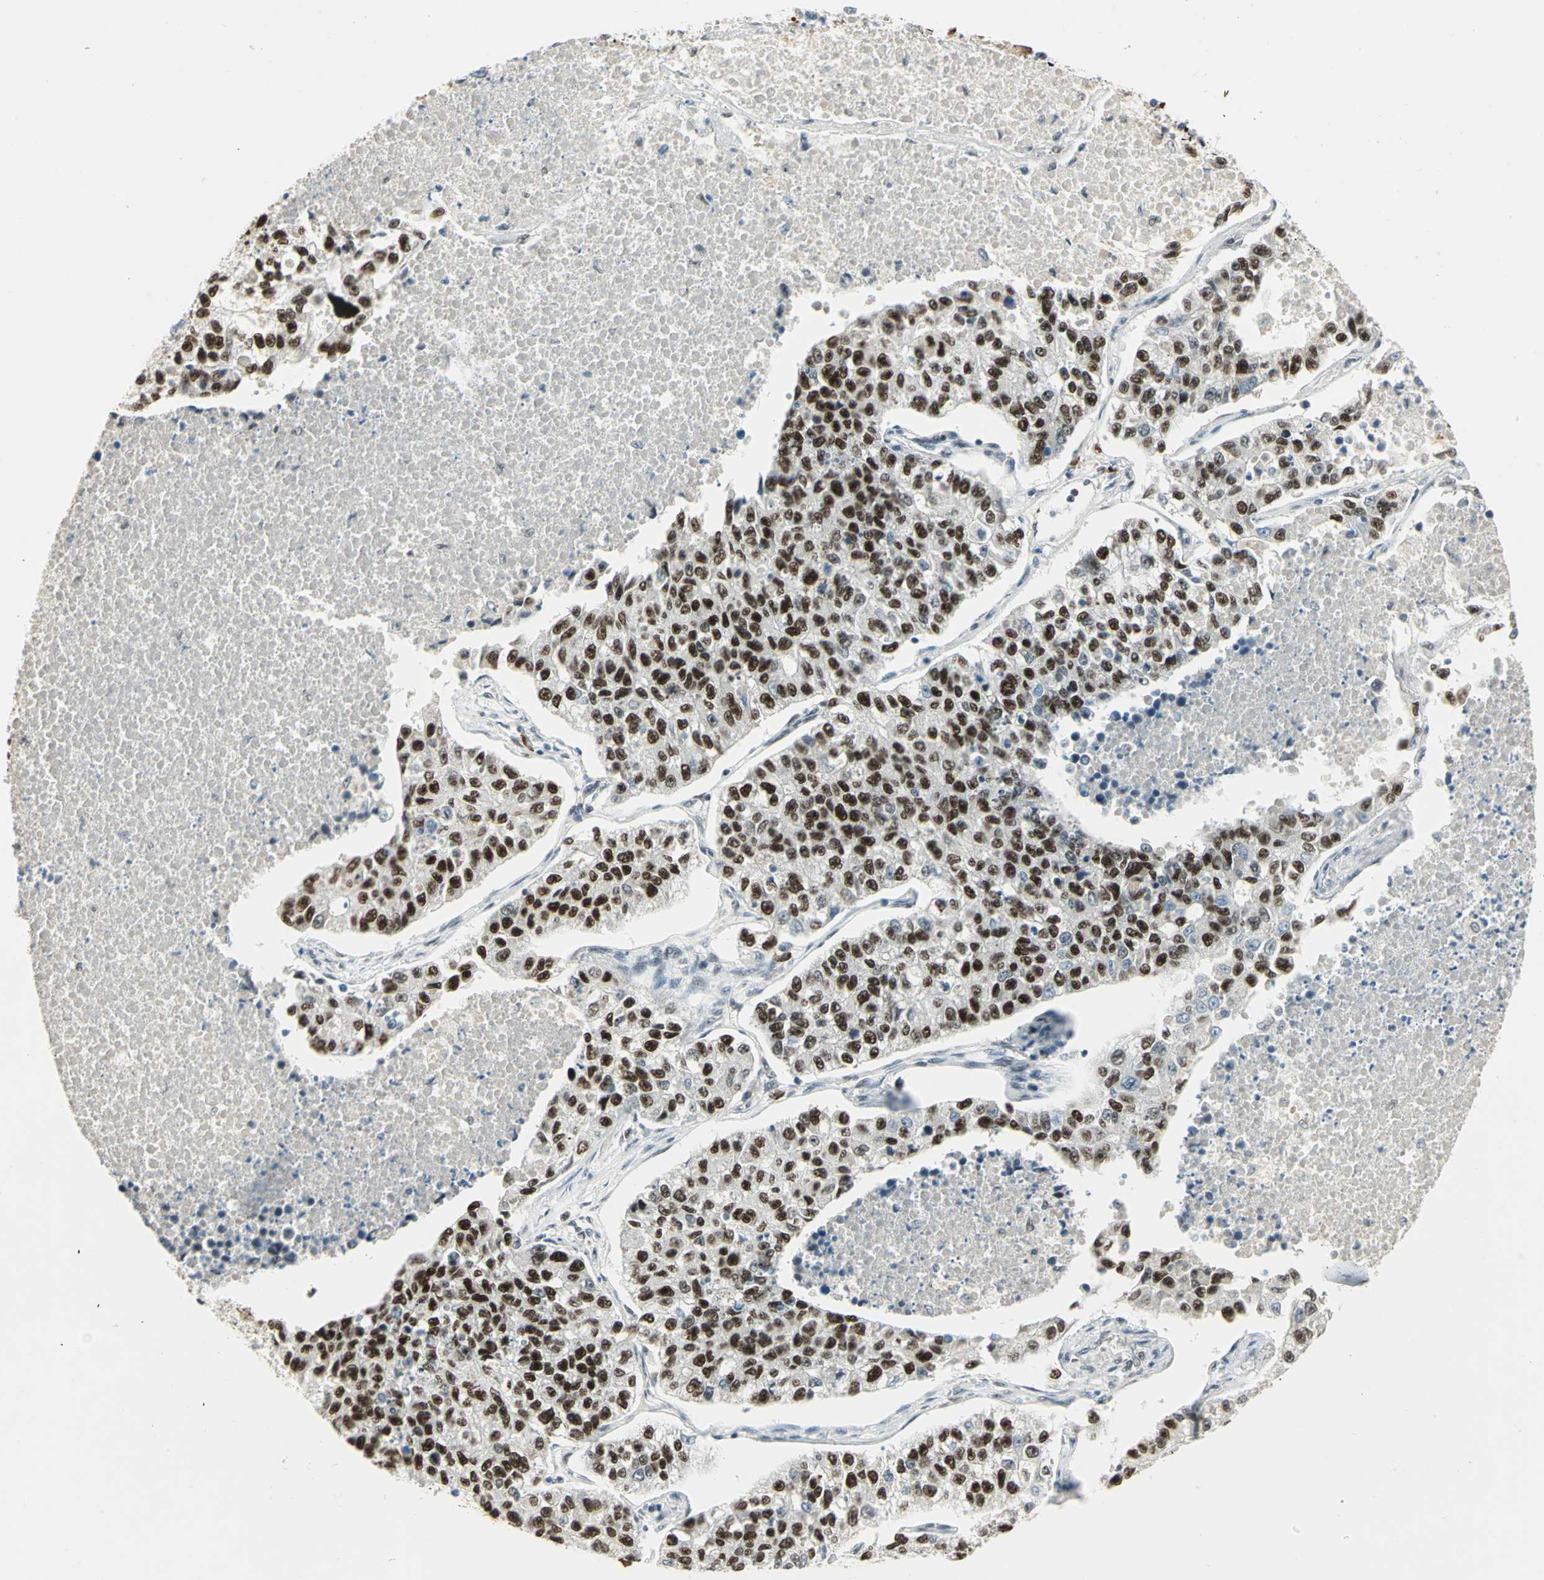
{"staining": {"intensity": "strong", "quantity": ">75%", "location": "nuclear"}, "tissue": "lung cancer", "cell_type": "Tumor cells", "image_type": "cancer", "snomed": [{"axis": "morphology", "description": "Adenocarcinoma, NOS"}, {"axis": "topography", "description": "Lung"}], "caption": "High-power microscopy captured an IHC histopathology image of lung cancer, revealing strong nuclear staining in approximately >75% of tumor cells.", "gene": "CCNT1", "patient": {"sex": "male", "age": 49}}